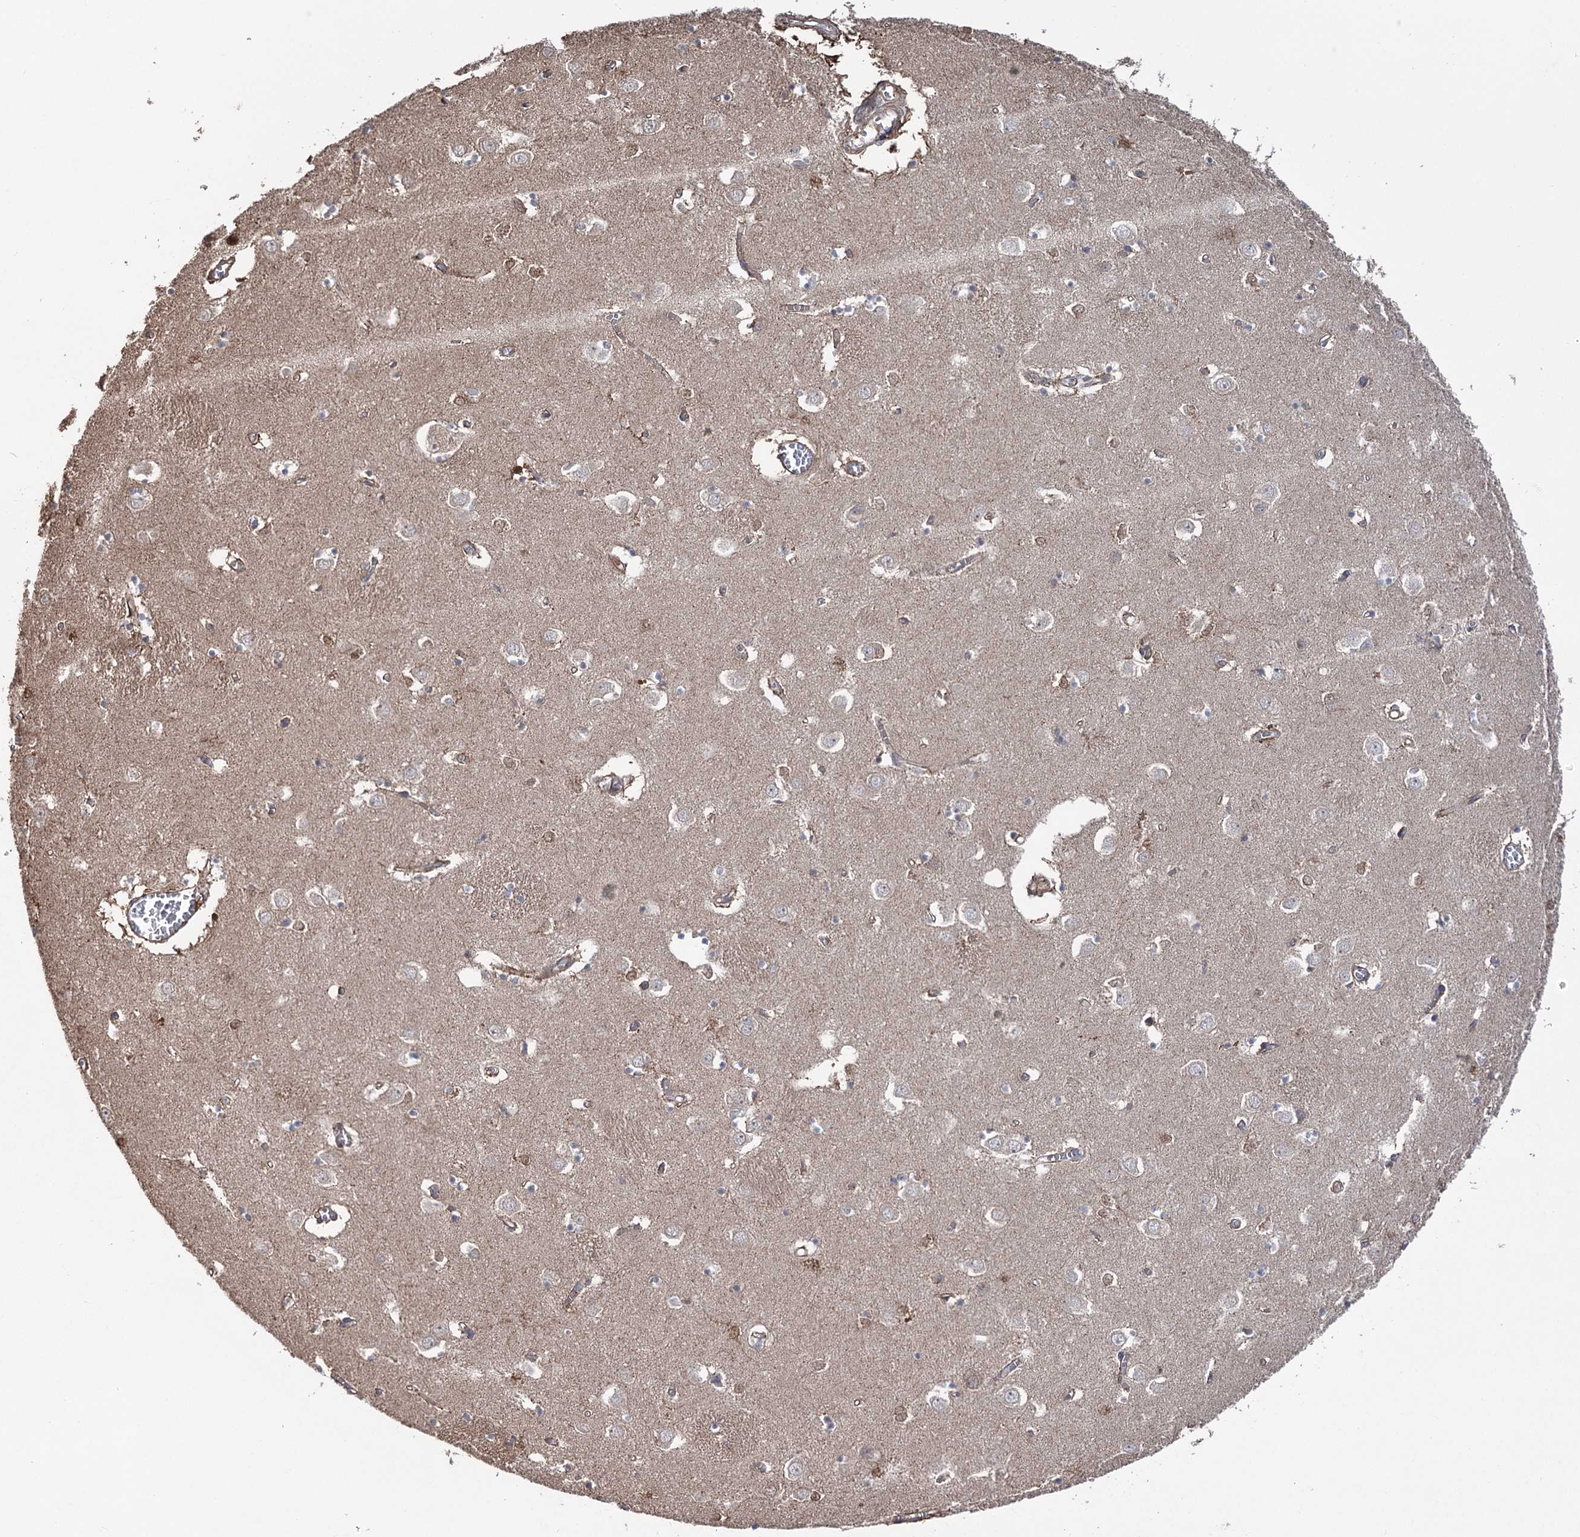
{"staining": {"intensity": "weak", "quantity": "<25%", "location": "cytoplasmic/membranous"}, "tissue": "caudate", "cell_type": "Glial cells", "image_type": "normal", "snomed": [{"axis": "morphology", "description": "Normal tissue, NOS"}, {"axis": "topography", "description": "Lateral ventricle wall"}], "caption": "Image shows no significant protein positivity in glial cells of normal caudate. (DAB immunohistochemistry (IHC), high magnification).", "gene": "LARS2", "patient": {"sex": "male", "age": 70}}